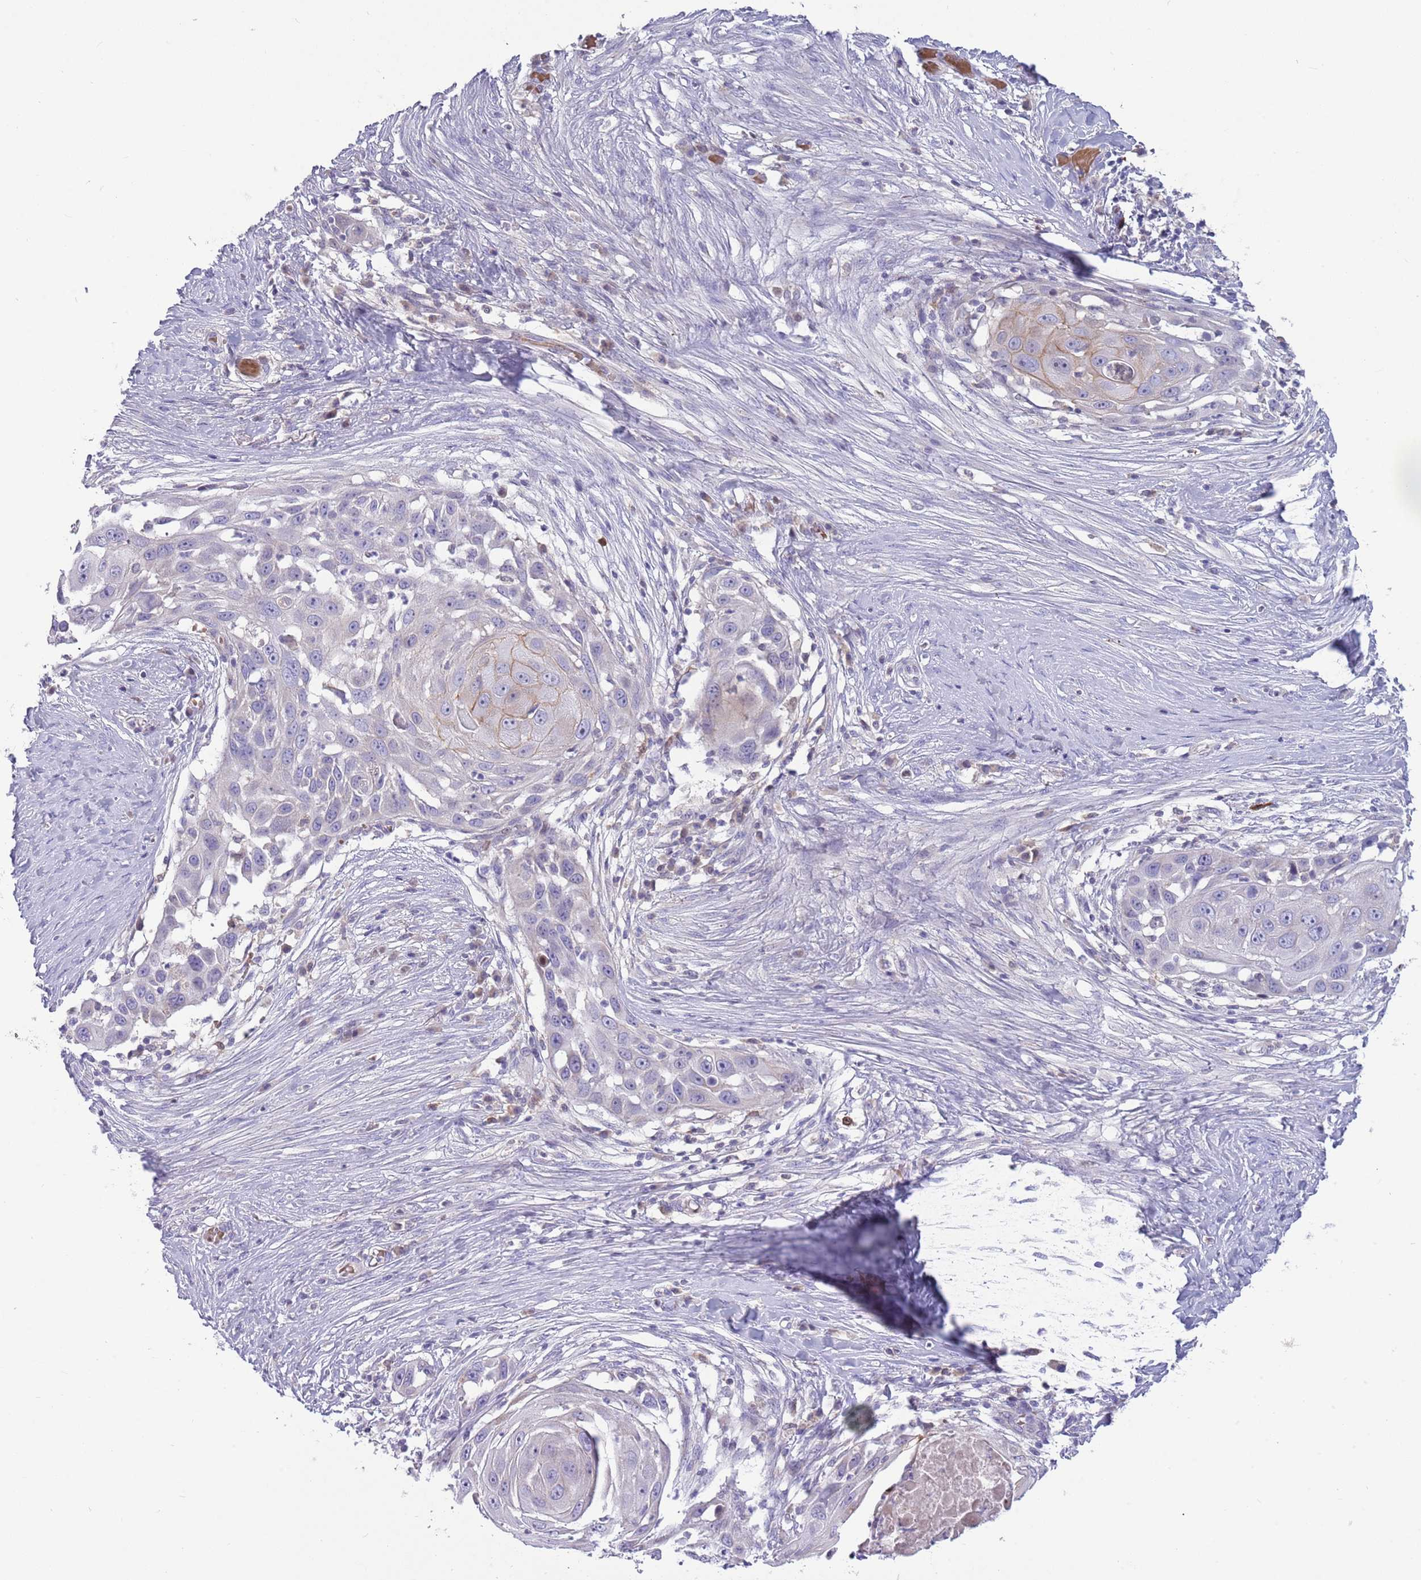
{"staining": {"intensity": "weak", "quantity": "<25%", "location": "cytoplasmic/membranous"}, "tissue": "skin cancer", "cell_type": "Tumor cells", "image_type": "cancer", "snomed": [{"axis": "morphology", "description": "Squamous cell carcinoma, NOS"}, {"axis": "topography", "description": "Skin"}], "caption": "The micrograph demonstrates no significant staining in tumor cells of skin cancer.", "gene": "DDHD1", "patient": {"sex": "female", "age": 44}}